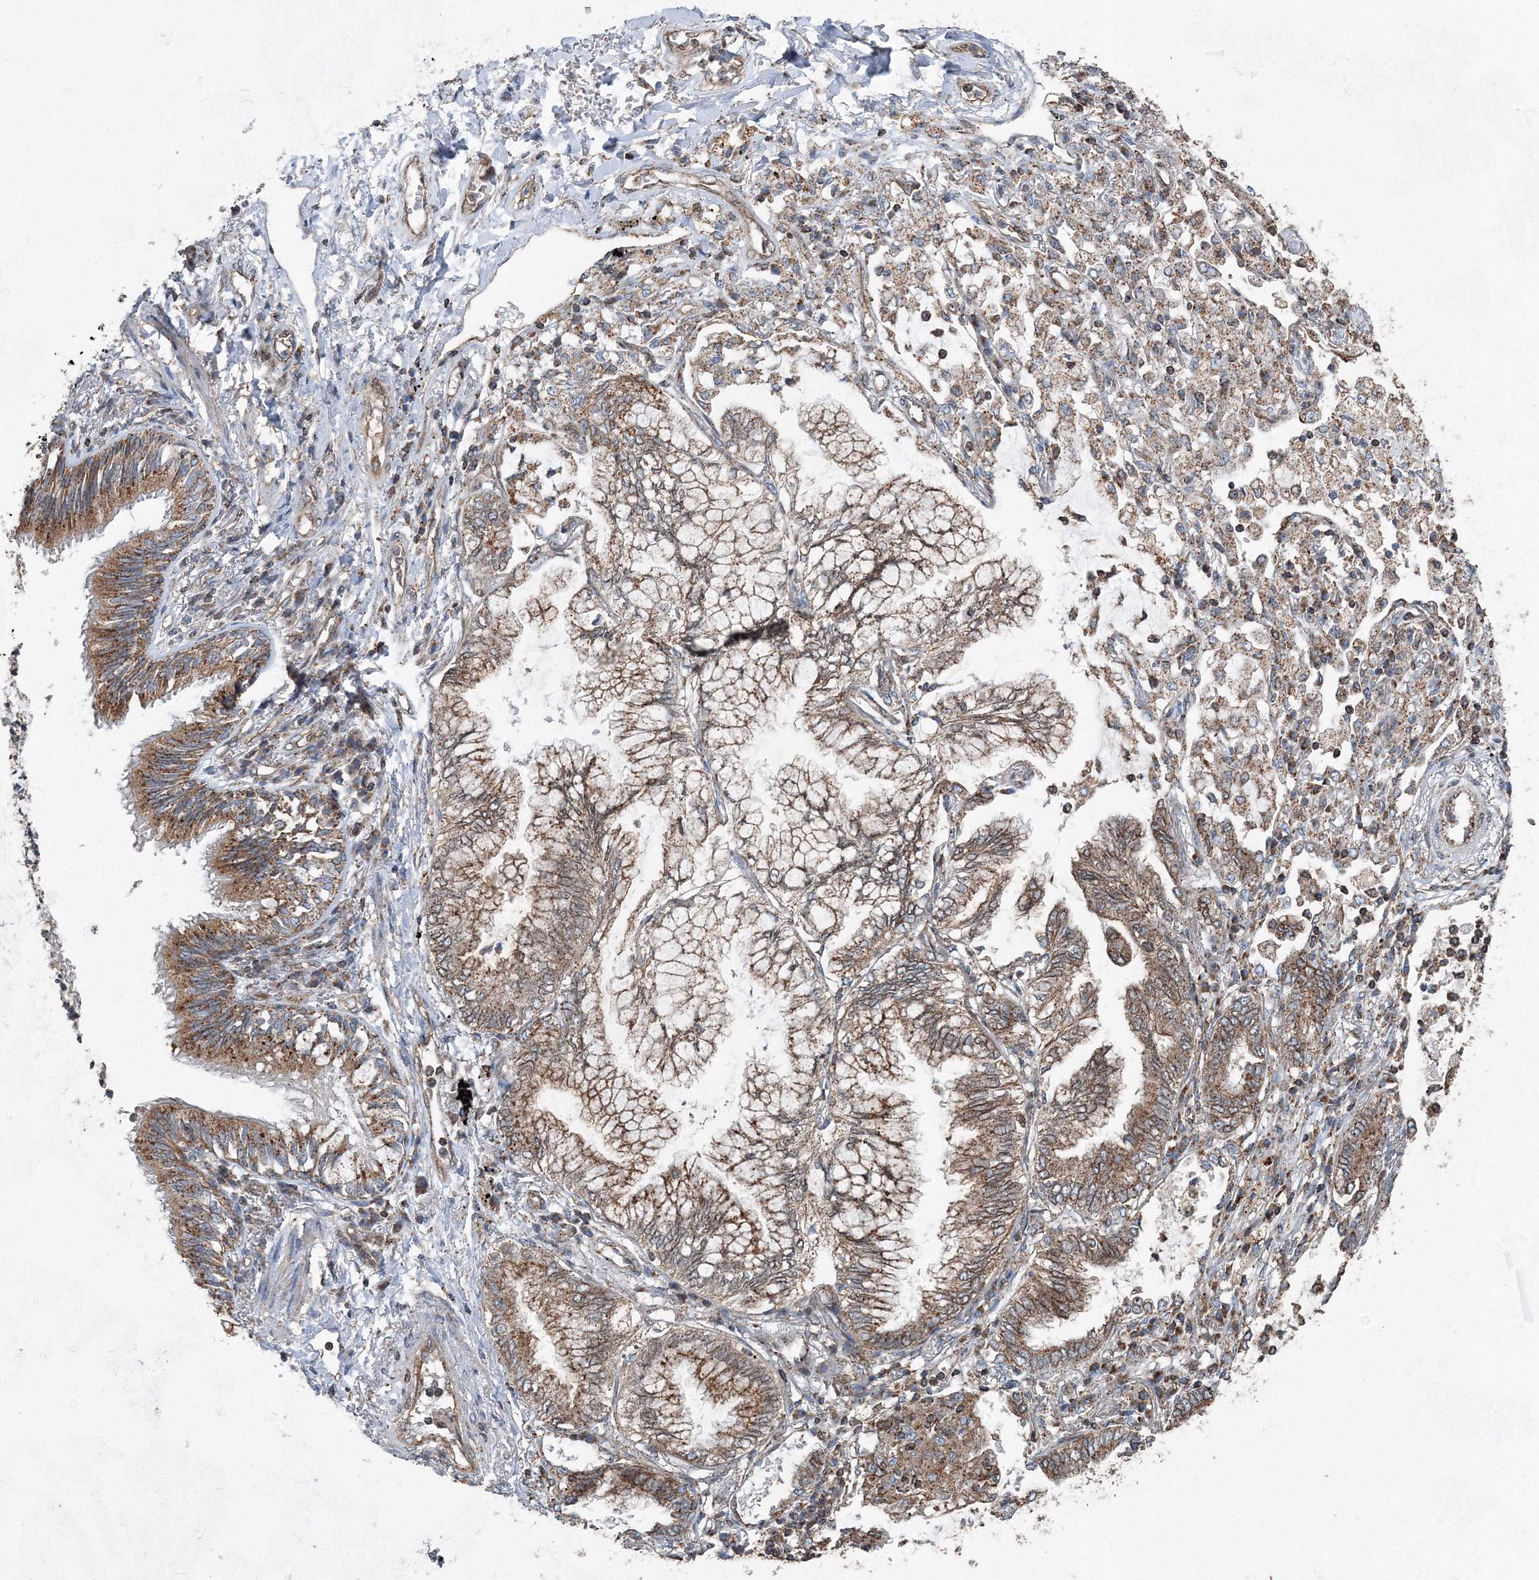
{"staining": {"intensity": "moderate", "quantity": ">75%", "location": "cytoplasmic/membranous"}, "tissue": "lung cancer", "cell_type": "Tumor cells", "image_type": "cancer", "snomed": [{"axis": "morphology", "description": "Adenocarcinoma, NOS"}, {"axis": "topography", "description": "Lung"}], "caption": "A medium amount of moderate cytoplasmic/membranous staining is seen in approximately >75% of tumor cells in lung adenocarcinoma tissue.", "gene": "AASDH", "patient": {"sex": "female", "age": 70}}